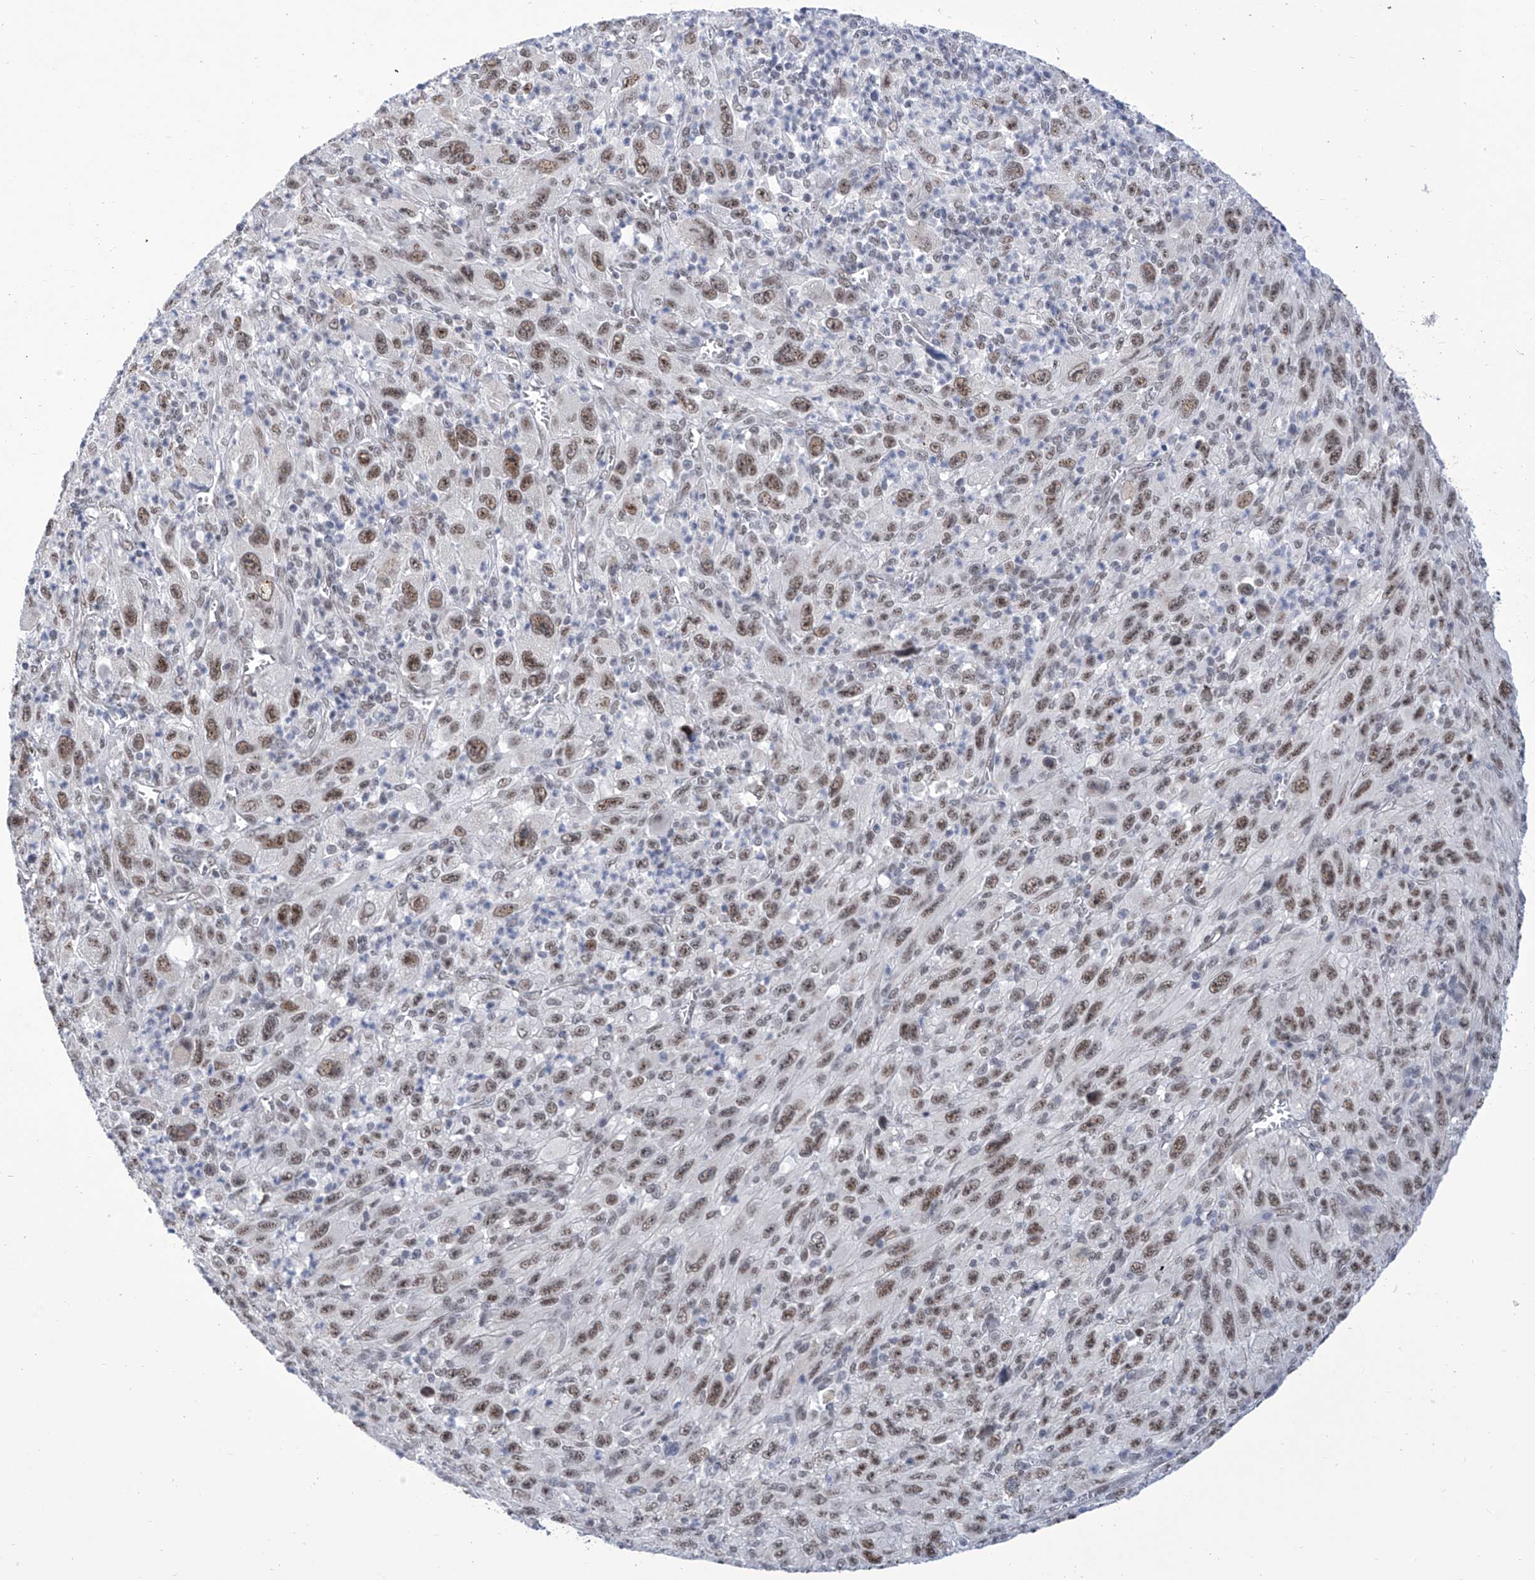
{"staining": {"intensity": "moderate", "quantity": ">75%", "location": "nuclear"}, "tissue": "melanoma", "cell_type": "Tumor cells", "image_type": "cancer", "snomed": [{"axis": "morphology", "description": "Malignant melanoma, Metastatic site"}, {"axis": "topography", "description": "Skin"}], "caption": "Approximately >75% of tumor cells in malignant melanoma (metastatic site) exhibit moderate nuclear protein expression as visualized by brown immunohistochemical staining.", "gene": "SART1", "patient": {"sex": "female", "age": 56}}